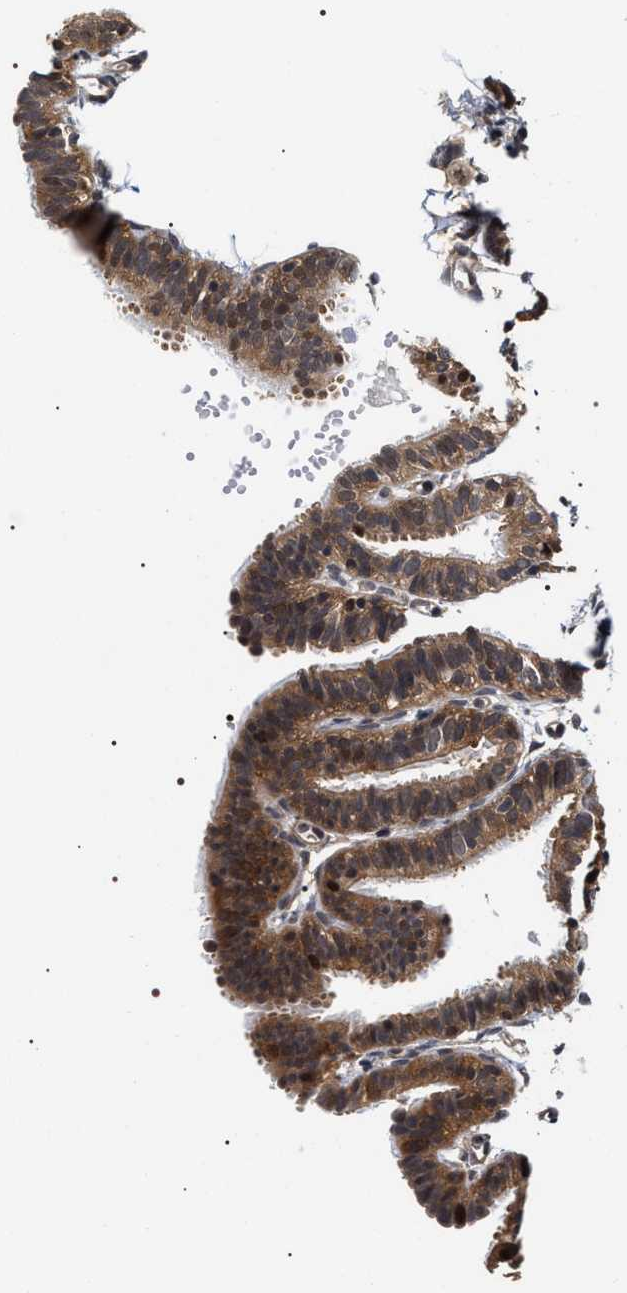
{"staining": {"intensity": "moderate", "quantity": ">75%", "location": "cytoplasmic/membranous"}, "tissue": "fallopian tube", "cell_type": "Glandular cells", "image_type": "normal", "snomed": [{"axis": "morphology", "description": "Normal tissue, NOS"}, {"axis": "topography", "description": "Fallopian tube"}, {"axis": "topography", "description": "Placenta"}], "caption": "Brown immunohistochemical staining in normal human fallopian tube displays moderate cytoplasmic/membranous positivity in about >75% of glandular cells. (Stains: DAB in brown, nuclei in blue, Microscopy: brightfield microscopy at high magnification).", "gene": "BAG6", "patient": {"sex": "female", "age": 34}}